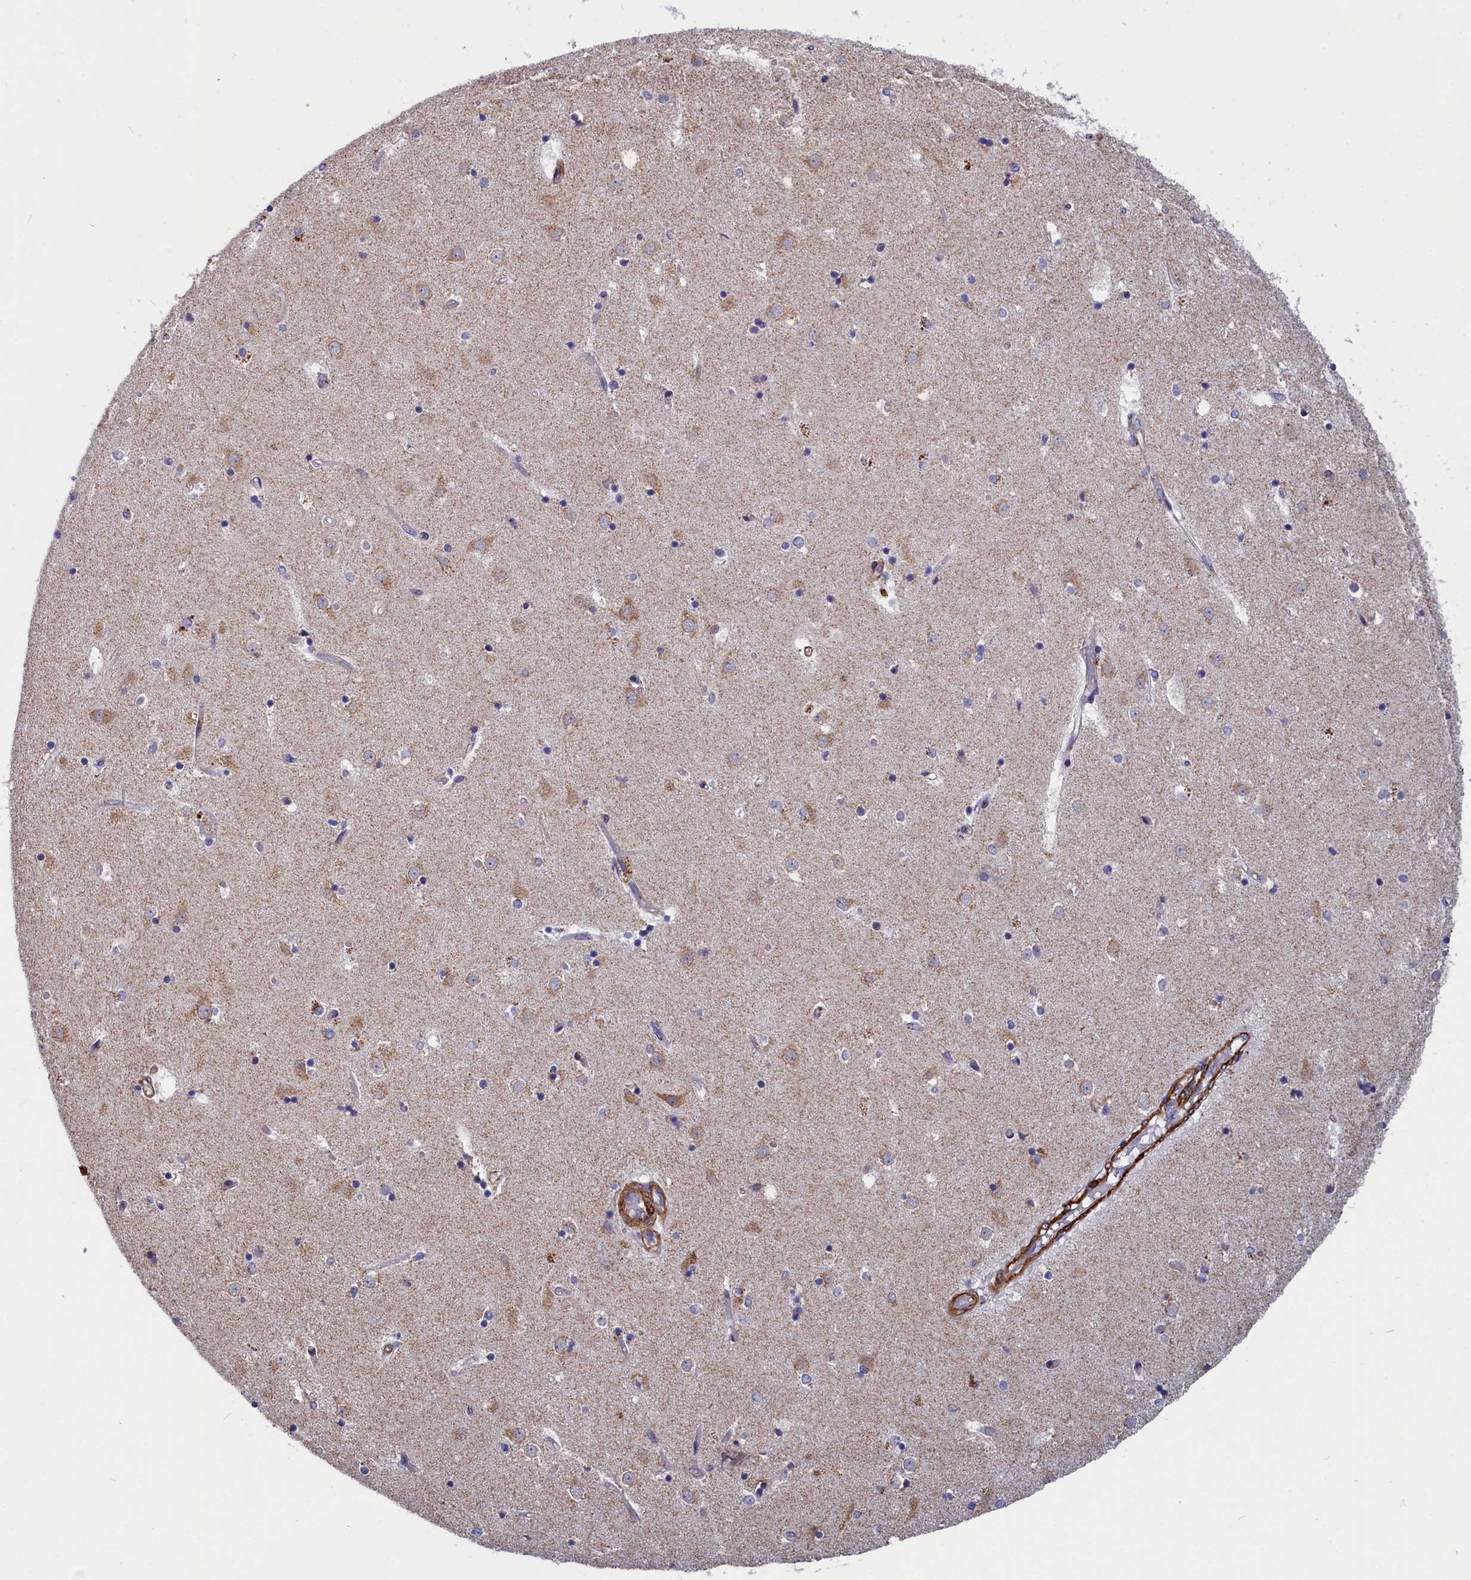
{"staining": {"intensity": "negative", "quantity": "none", "location": "none"}, "tissue": "caudate", "cell_type": "Glial cells", "image_type": "normal", "snomed": [{"axis": "morphology", "description": "Normal tissue, NOS"}, {"axis": "topography", "description": "Lateral ventricle wall"}], "caption": "IHC photomicrograph of normal human caudate stained for a protein (brown), which demonstrates no expression in glial cells. (IHC, brightfield microscopy, high magnification).", "gene": "TUBGCP4", "patient": {"sex": "female", "age": 52}}